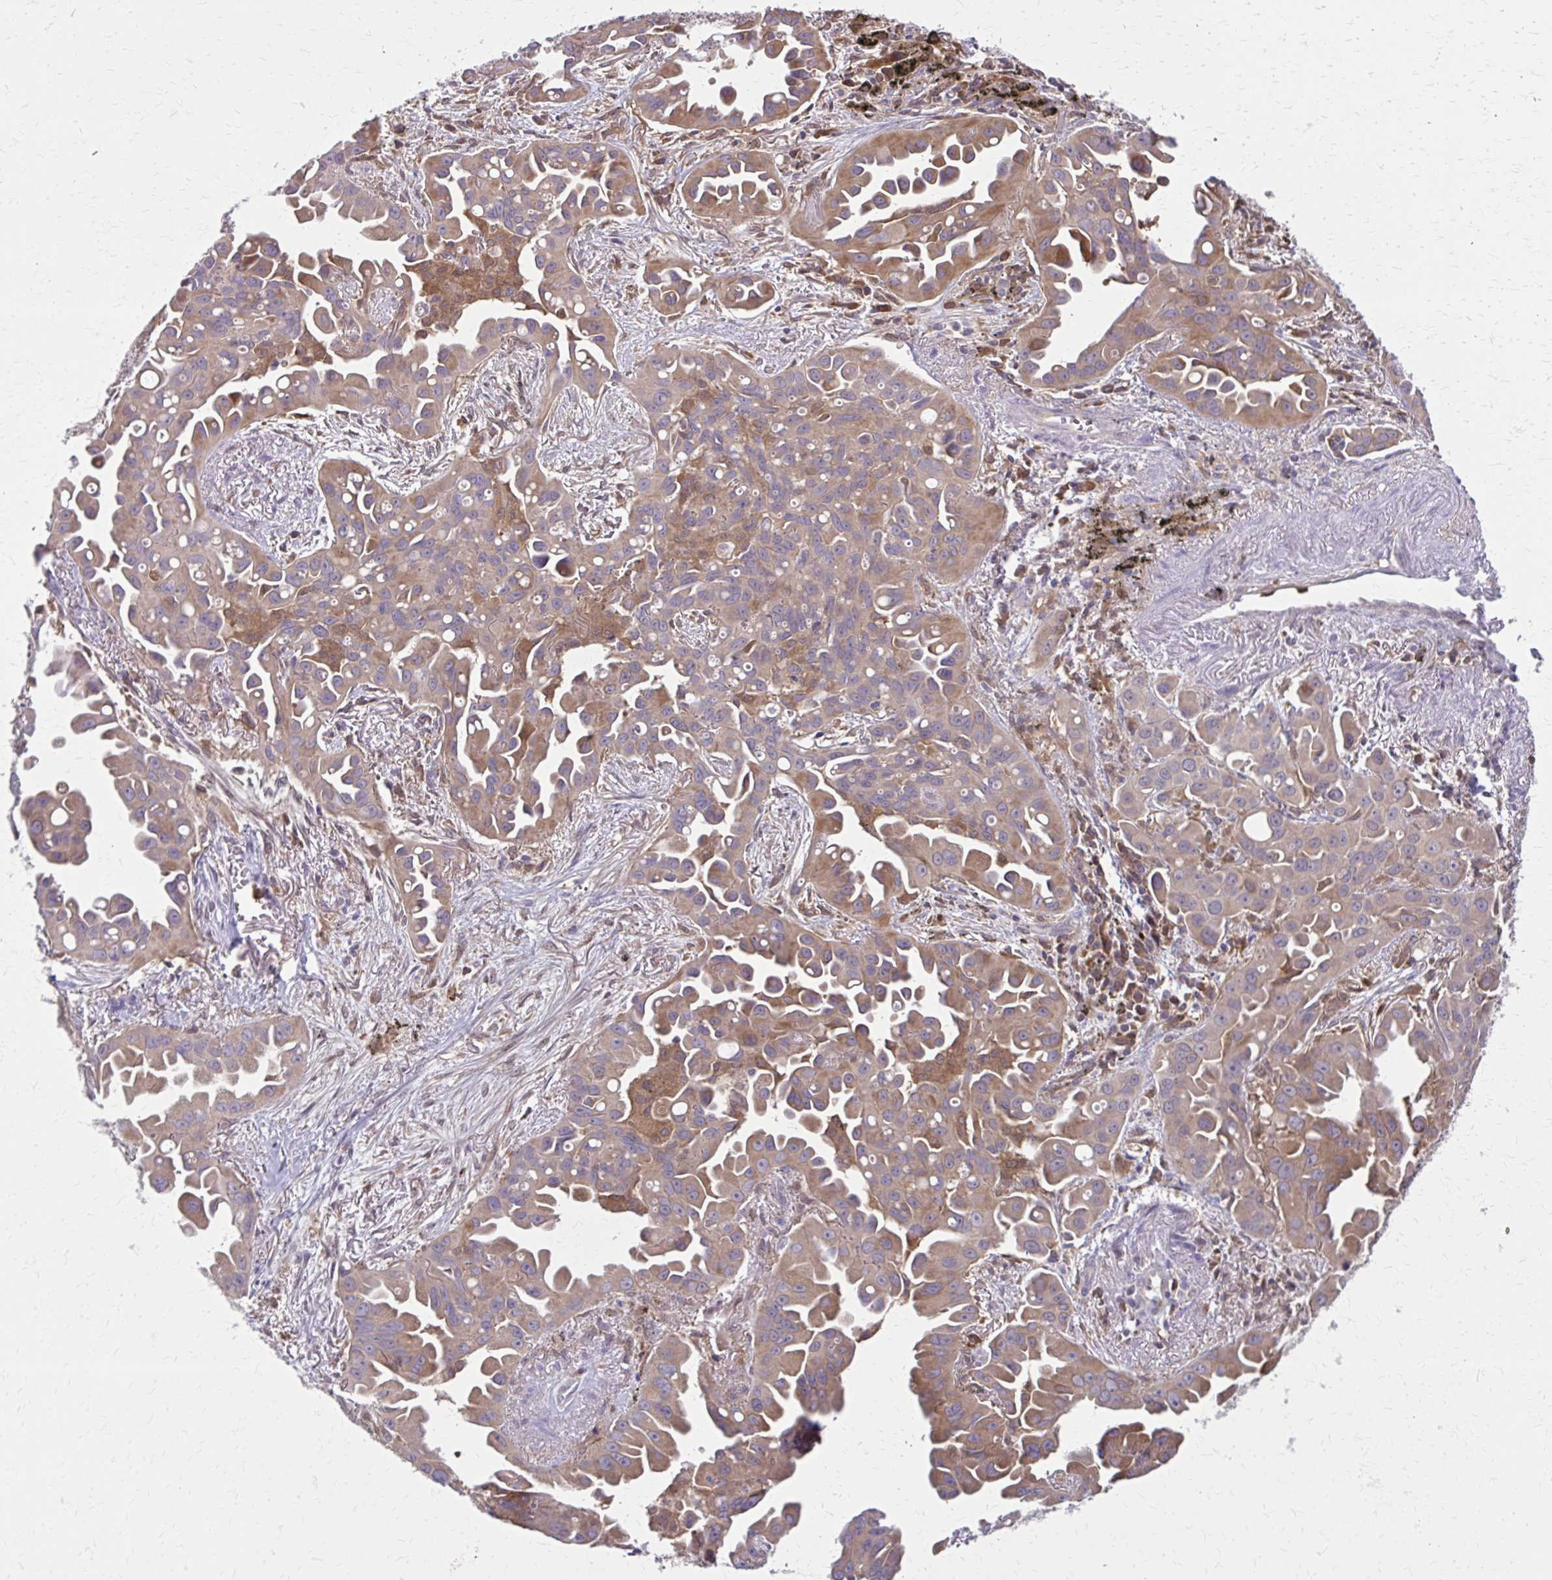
{"staining": {"intensity": "moderate", "quantity": ">75%", "location": "cytoplasmic/membranous"}, "tissue": "lung cancer", "cell_type": "Tumor cells", "image_type": "cancer", "snomed": [{"axis": "morphology", "description": "Adenocarcinoma, NOS"}, {"axis": "topography", "description": "Lung"}], "caption": "Immunohistochemical staining of lung cancer (adenocarcinoma) shows moderate cytoplasmic/membranous protein staining in about >75% of tumor cells. (DAB IHC with brightfield microscopy, high magnification).", "gene": "NRBF2", "patient": {"sex": "male", "age": 68}}